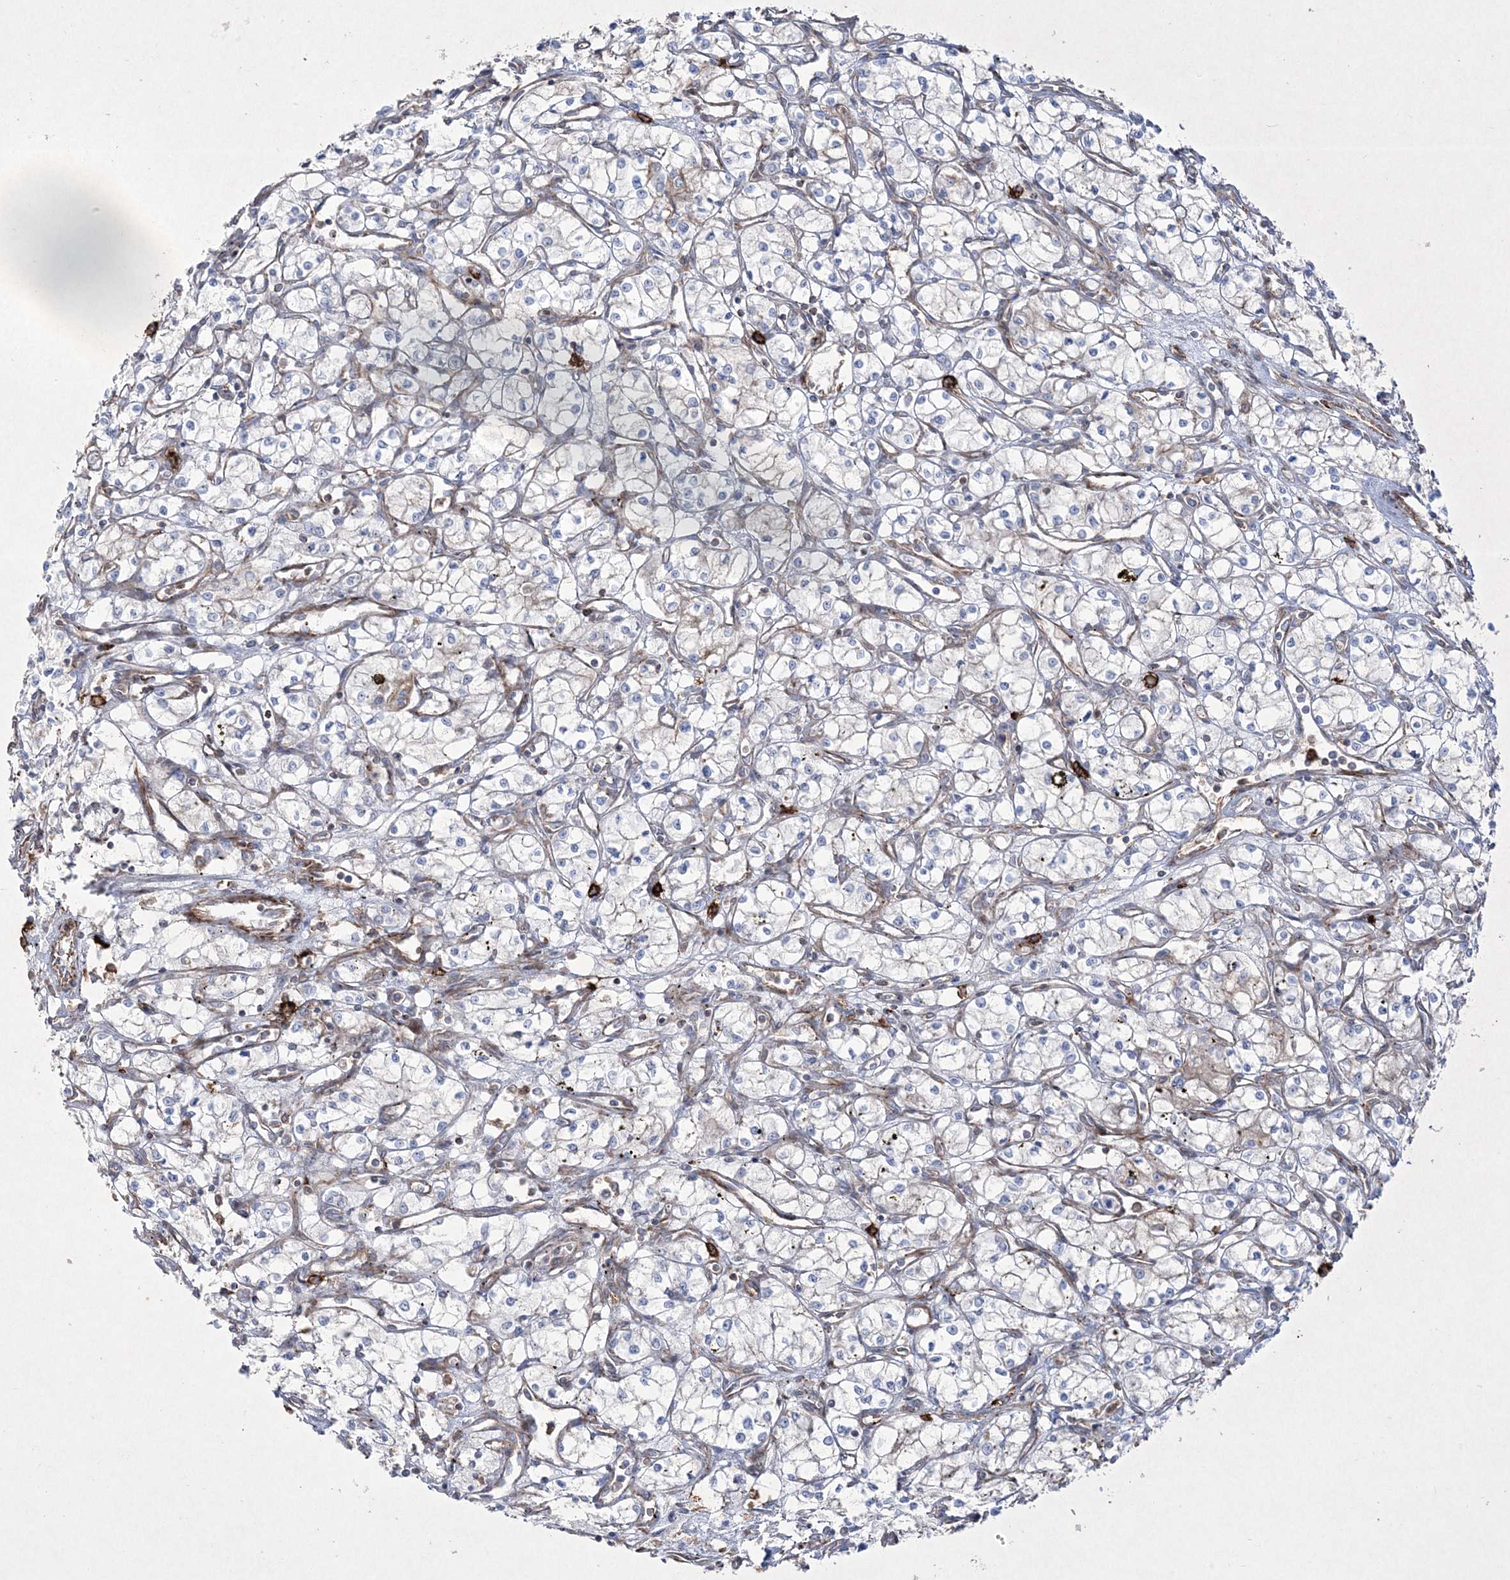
{"staining": {"intensity": "negative", "quantity": "none", "location": "none"}, "tissue": "renal cancer", "cell_type": "Tumor cells", "image_type": "cancer", "snomed": [{"axis": "morphology", "description": "Adenocarcinoma, NOS"}, {"axis": "topography", "description": "Kidney"}], "caption": "The IHC image has no significant staining in tumor cells of renal adenocarcinoma tissue. (Stains: DAB (3,3'-diaminobenzidine) immunohistochemistry with hematoxylin counter stain, Microscopy: brightfield microscopy at high magnification).", "gene": "RICTOR", "patient": {"sex": "male", "age": 59}}